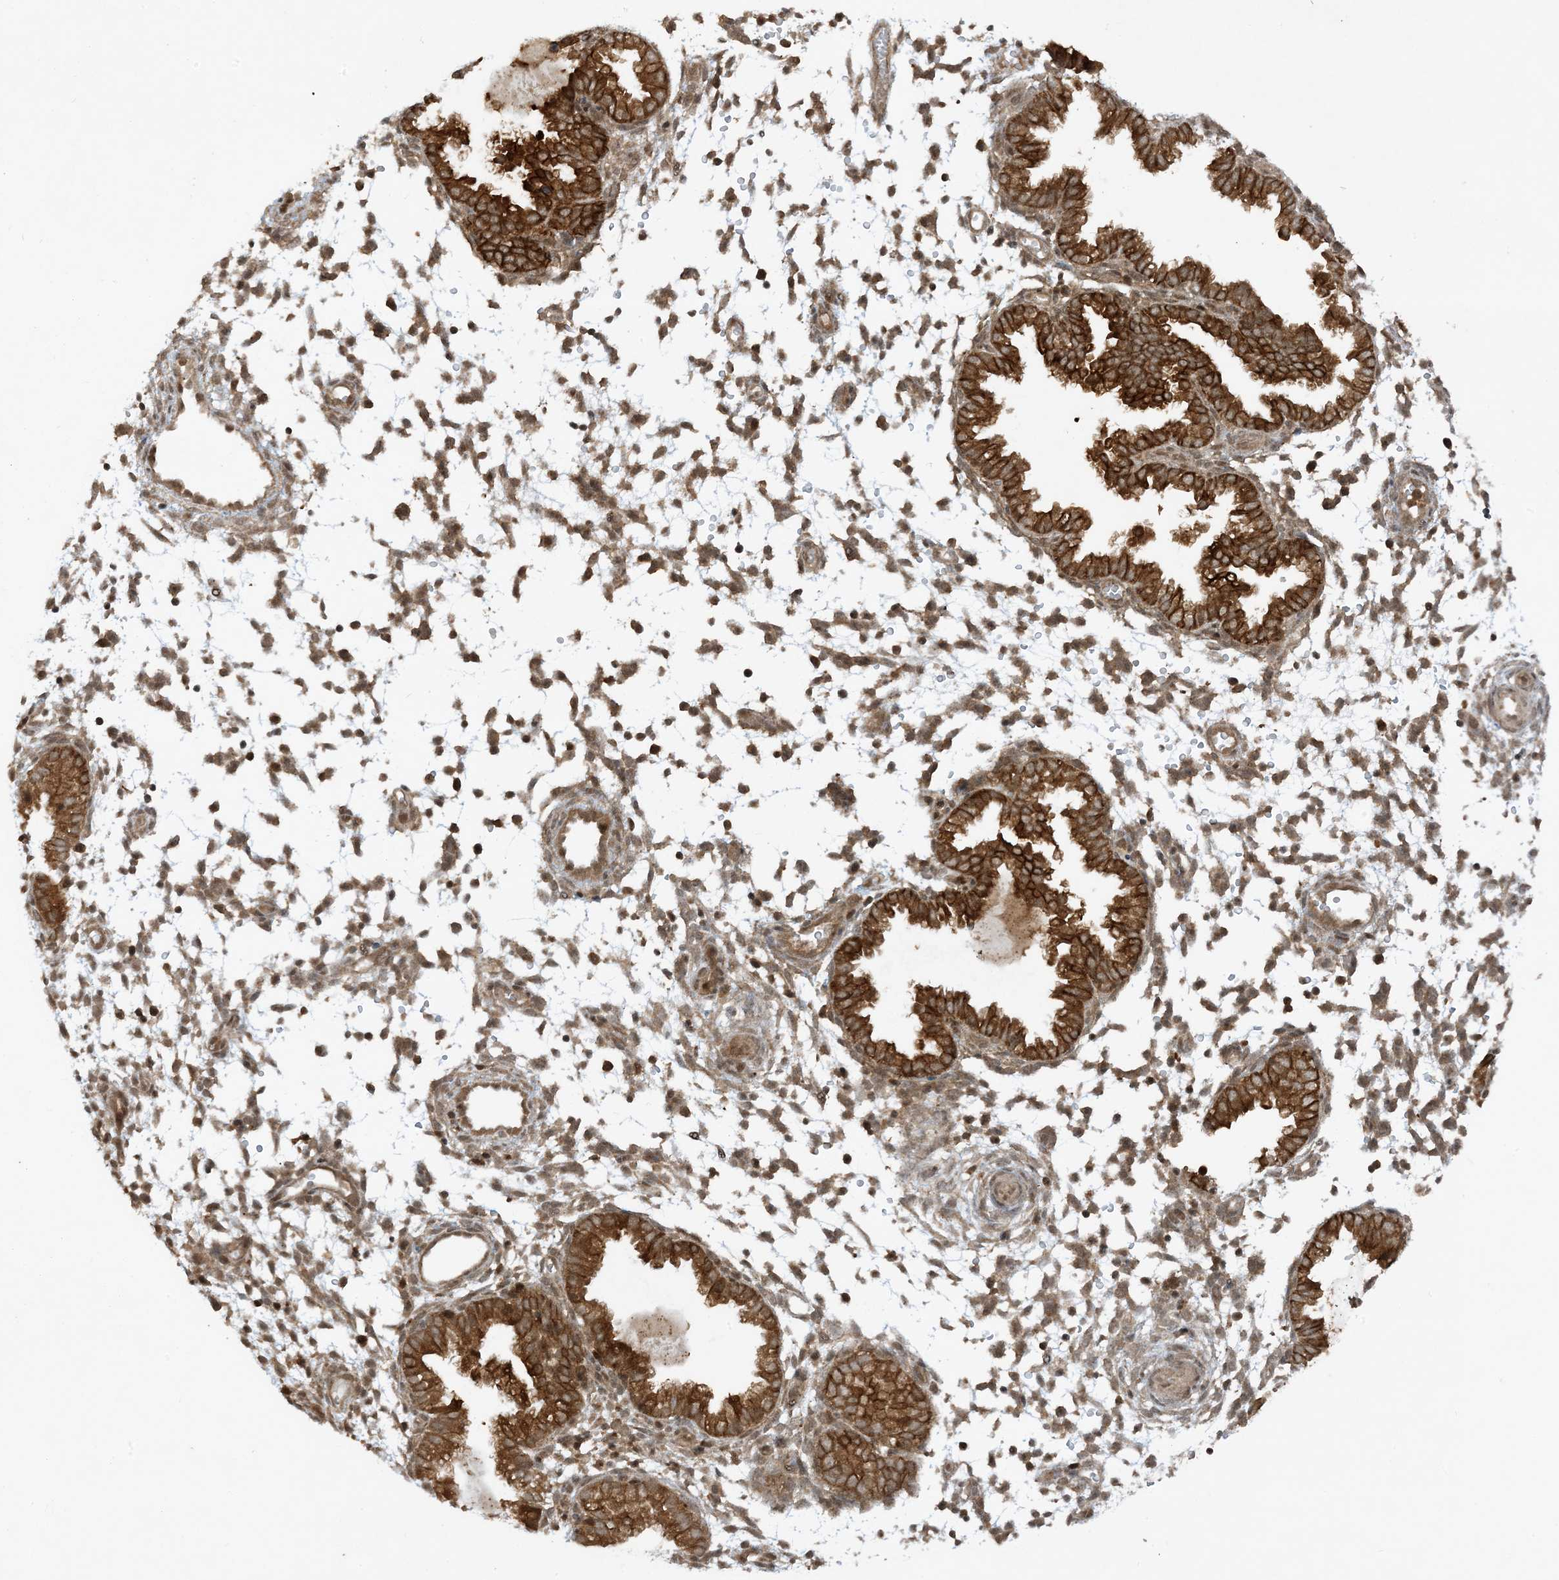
{"staining": {"intensity": "moderate", "quantity": "25%-75%", "location": "cytoplasmic/membranous,nuclear"}, "tissue": "endometrium", "cell_type": "Cells in endometrial stroma", "image_type": "normal", "snomed": [{"axis": "morphology", "description": "Normal tissue, NOS"}, {"axis": "topography", "description": "Endometrium"}], "caption": "Protein analysis of unremarkable endometrium demonstrates moderate cytoplasmic/membranous,nuclear staining in approximately 25%-75% of cells in endometrial stroma.", "gene": "CERT1", "patient": {"sex": "female", "age": 33}}